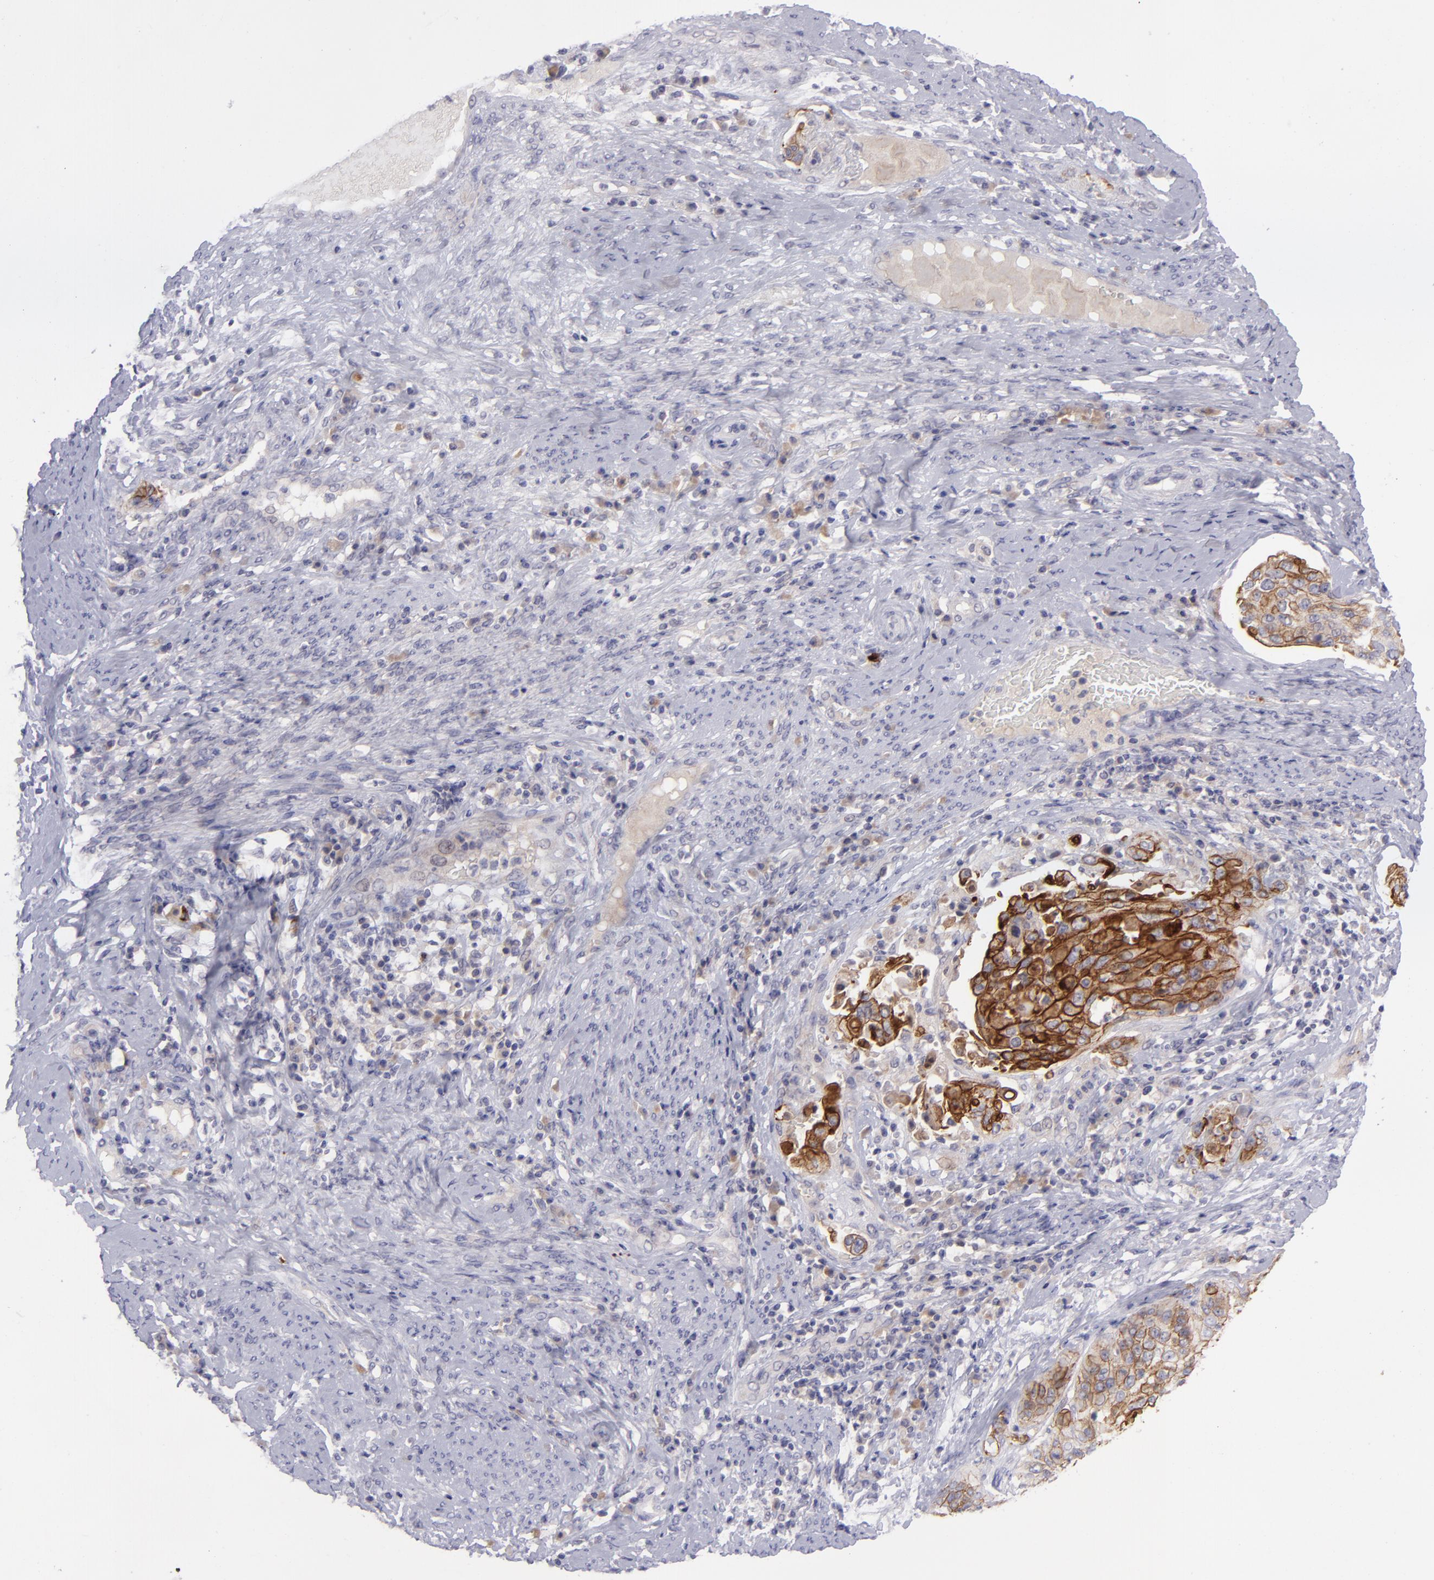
{"staining": {"intensity": "strong", "quantity": "25%-75%", "location": "cytoplasmic/membranous"}, "tissue": "cervical cancer", "cell_type": "Tumor cells", "image_type": "cancer", "snomed": [{"axis": "morphology", "description": "Squamous cell carcinoma, NOS"}, {"axis": "topography", "description": "Cervix"}], "caption": "Immunohistochemical staining of human cervical cancer reveals strong cytoplasmic/membranous protein positivity in approximately 25%-75% of tumor cells.", "gene": "EVPL", "patient": {"sex": "female", "age": 41}}